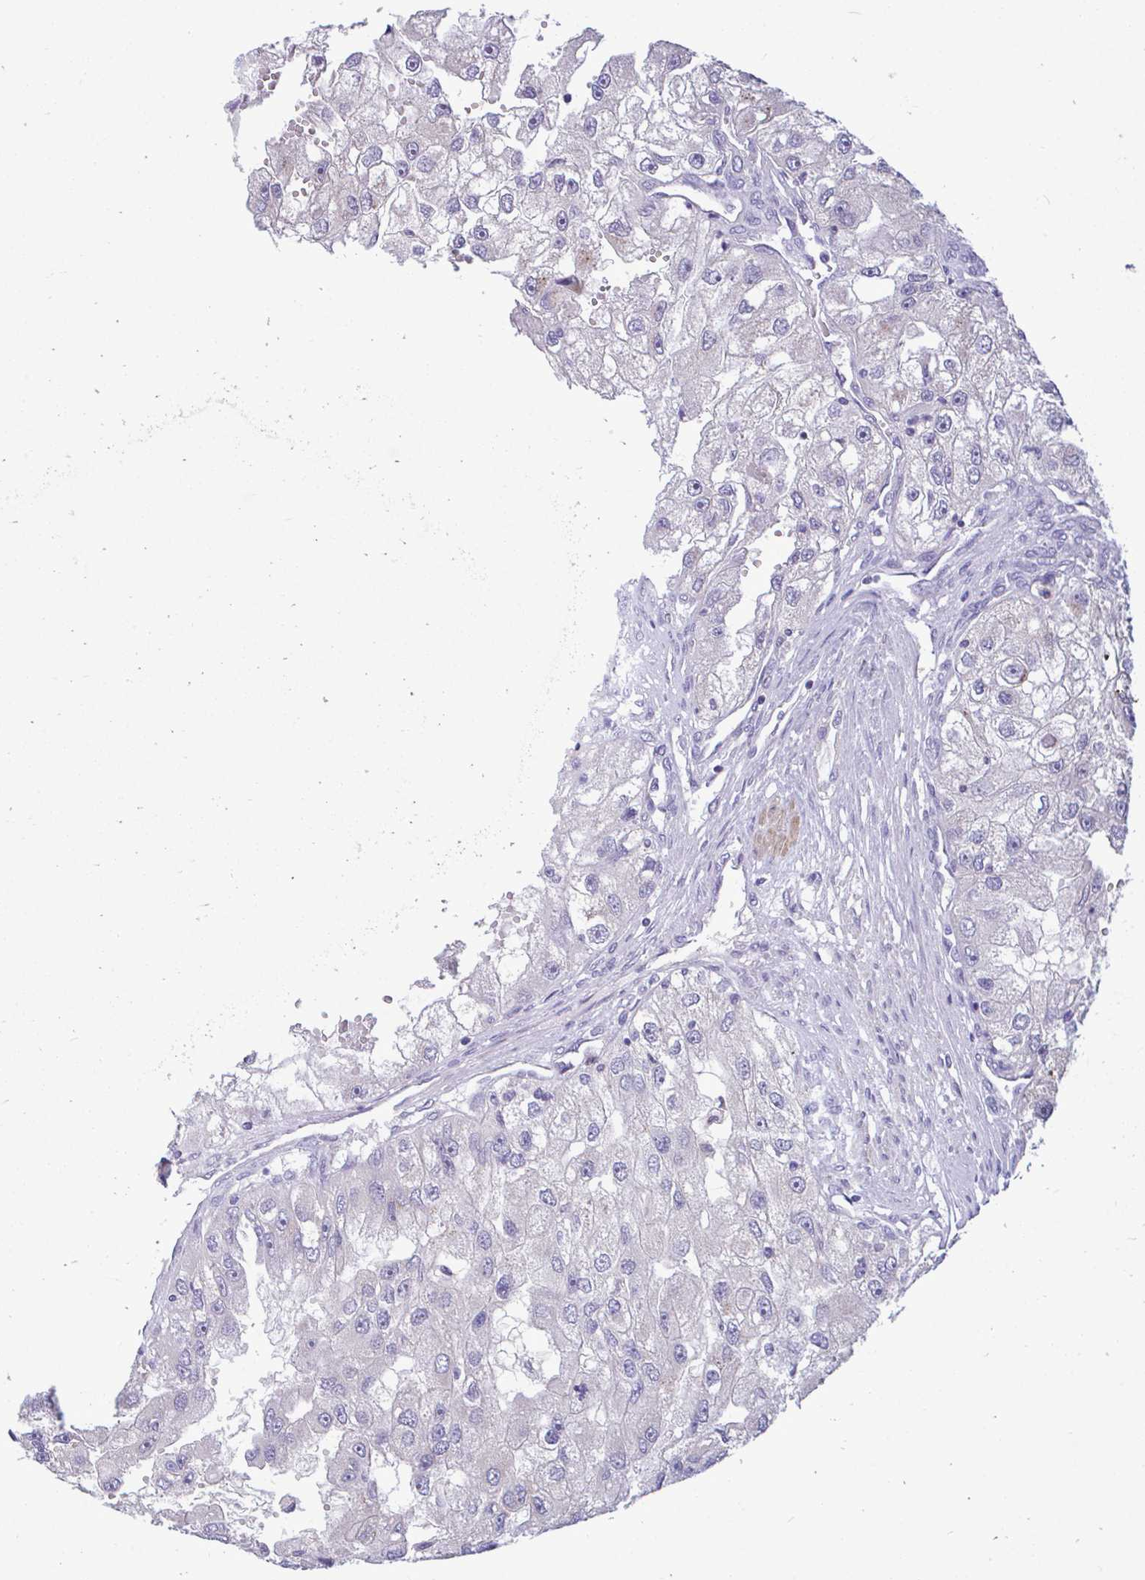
{"staining": {"intensity": "negative", "quantity": "none", "location": "none"}, "tissue": "renal cancer", "cell_type": "Tumor cells", "image_type": "cancer", "snomed": [{"axis": "morphology", "description": "Adenocarcinoma, NOS"}, {"axis": "topography", "description": "Kidney"}], "caption": "Tumor cells show no significant protein positivity in renal cancer (adenocarcinoma).", "gene": "SARS2", "patient": {"sex": "male", "age": 63}}